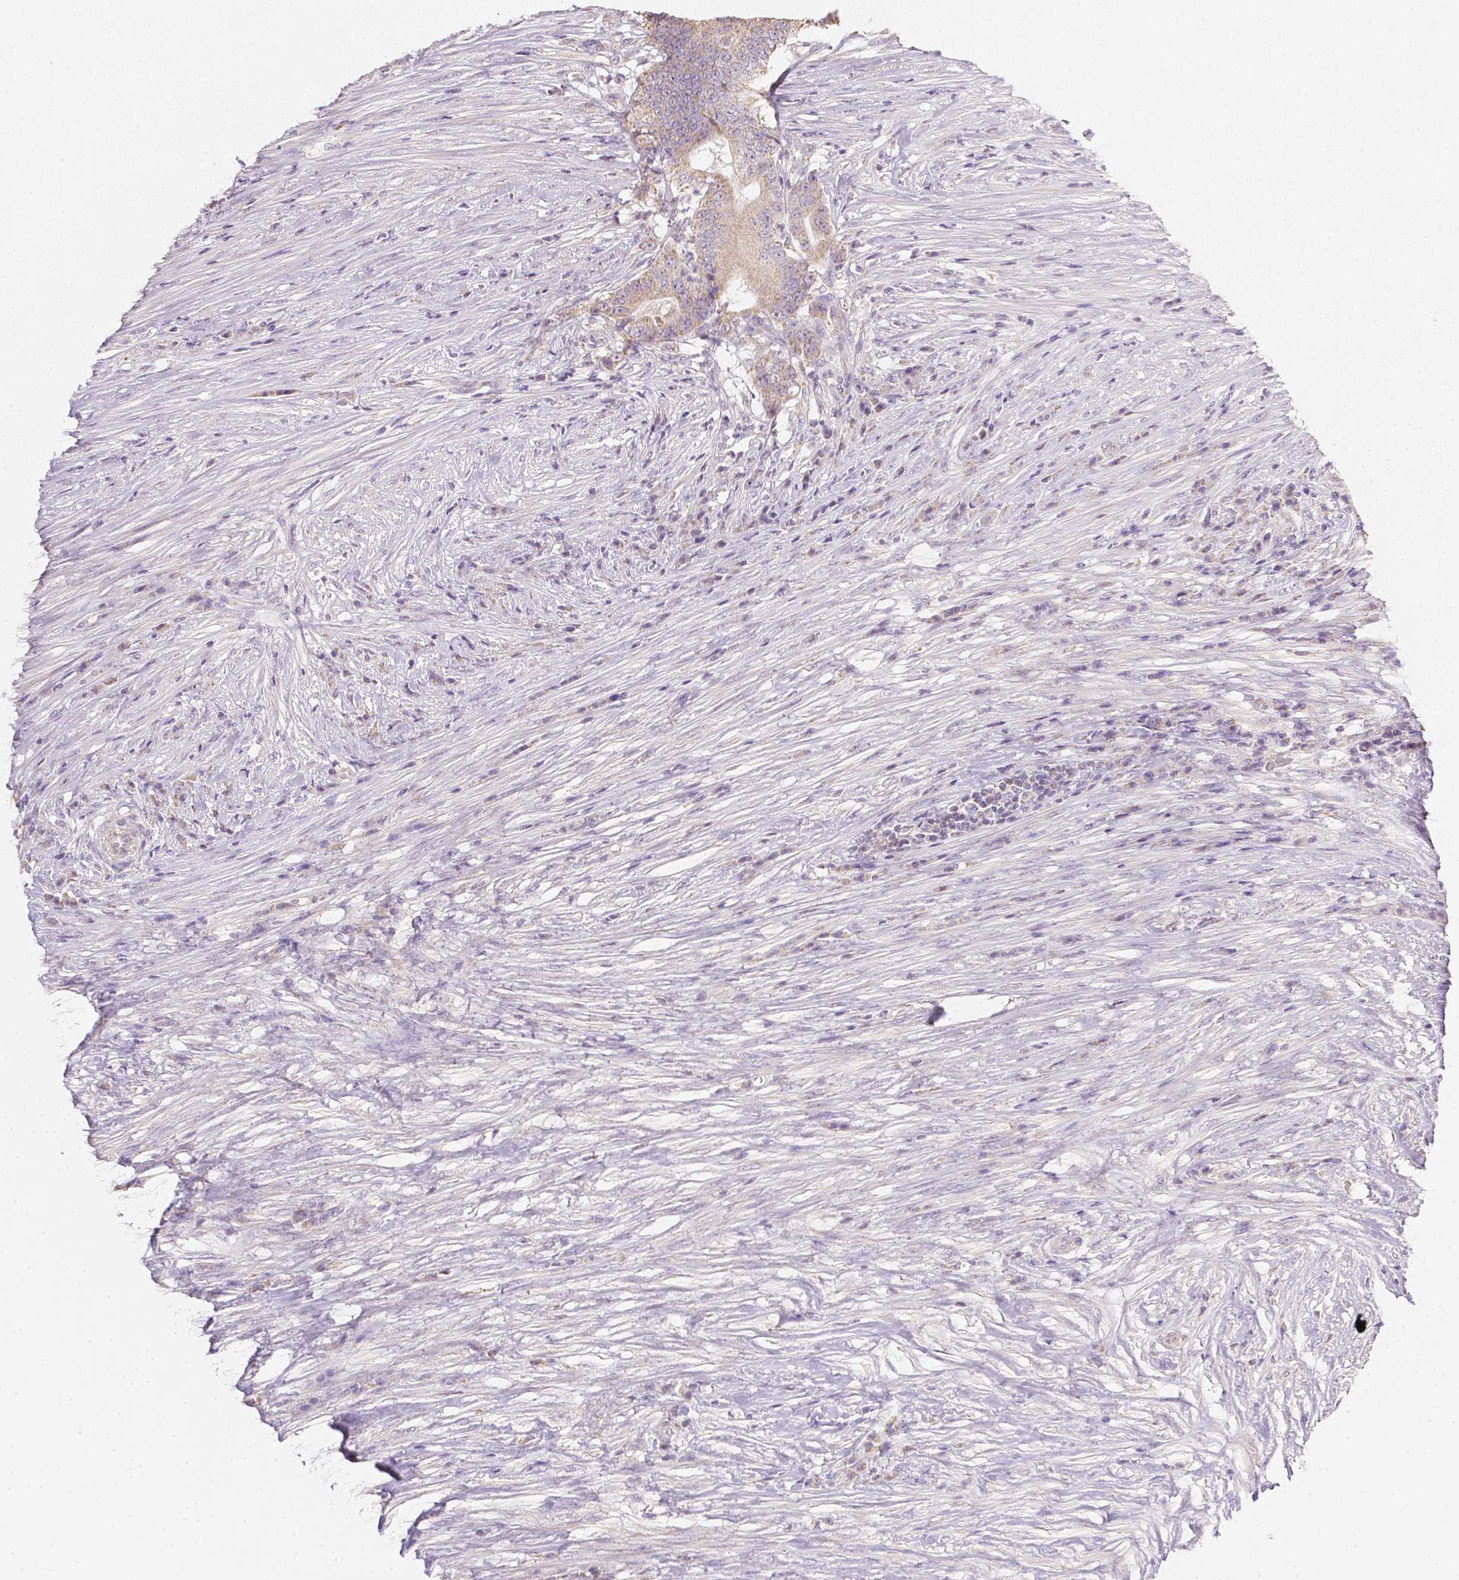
{"staining": {"intensity": "weak", "quantity": ">75%", "location": "cytoplasmic/membranous"}, "tissue": "colorectal cancer", "cell_type": "Tumor cells", "image_type": "cancer", "snomed": [{"axis": "morphology", "description": "Adenocarcinoma, NOS"}, {"axis": "topography", "description": "Colon"}], "caption": "High-magnification brightfield microscopy of colorectal cancer stained with DAB (3,3'-diaminobenzidine) (brown) and counterstained with hematoxylin (blue). tumor cells exhibit weak cytoplasmic/membranous expression is seen in about>75% of cells.", "gene": "NVL", "patient": {"sex": "female", "age": 43}}